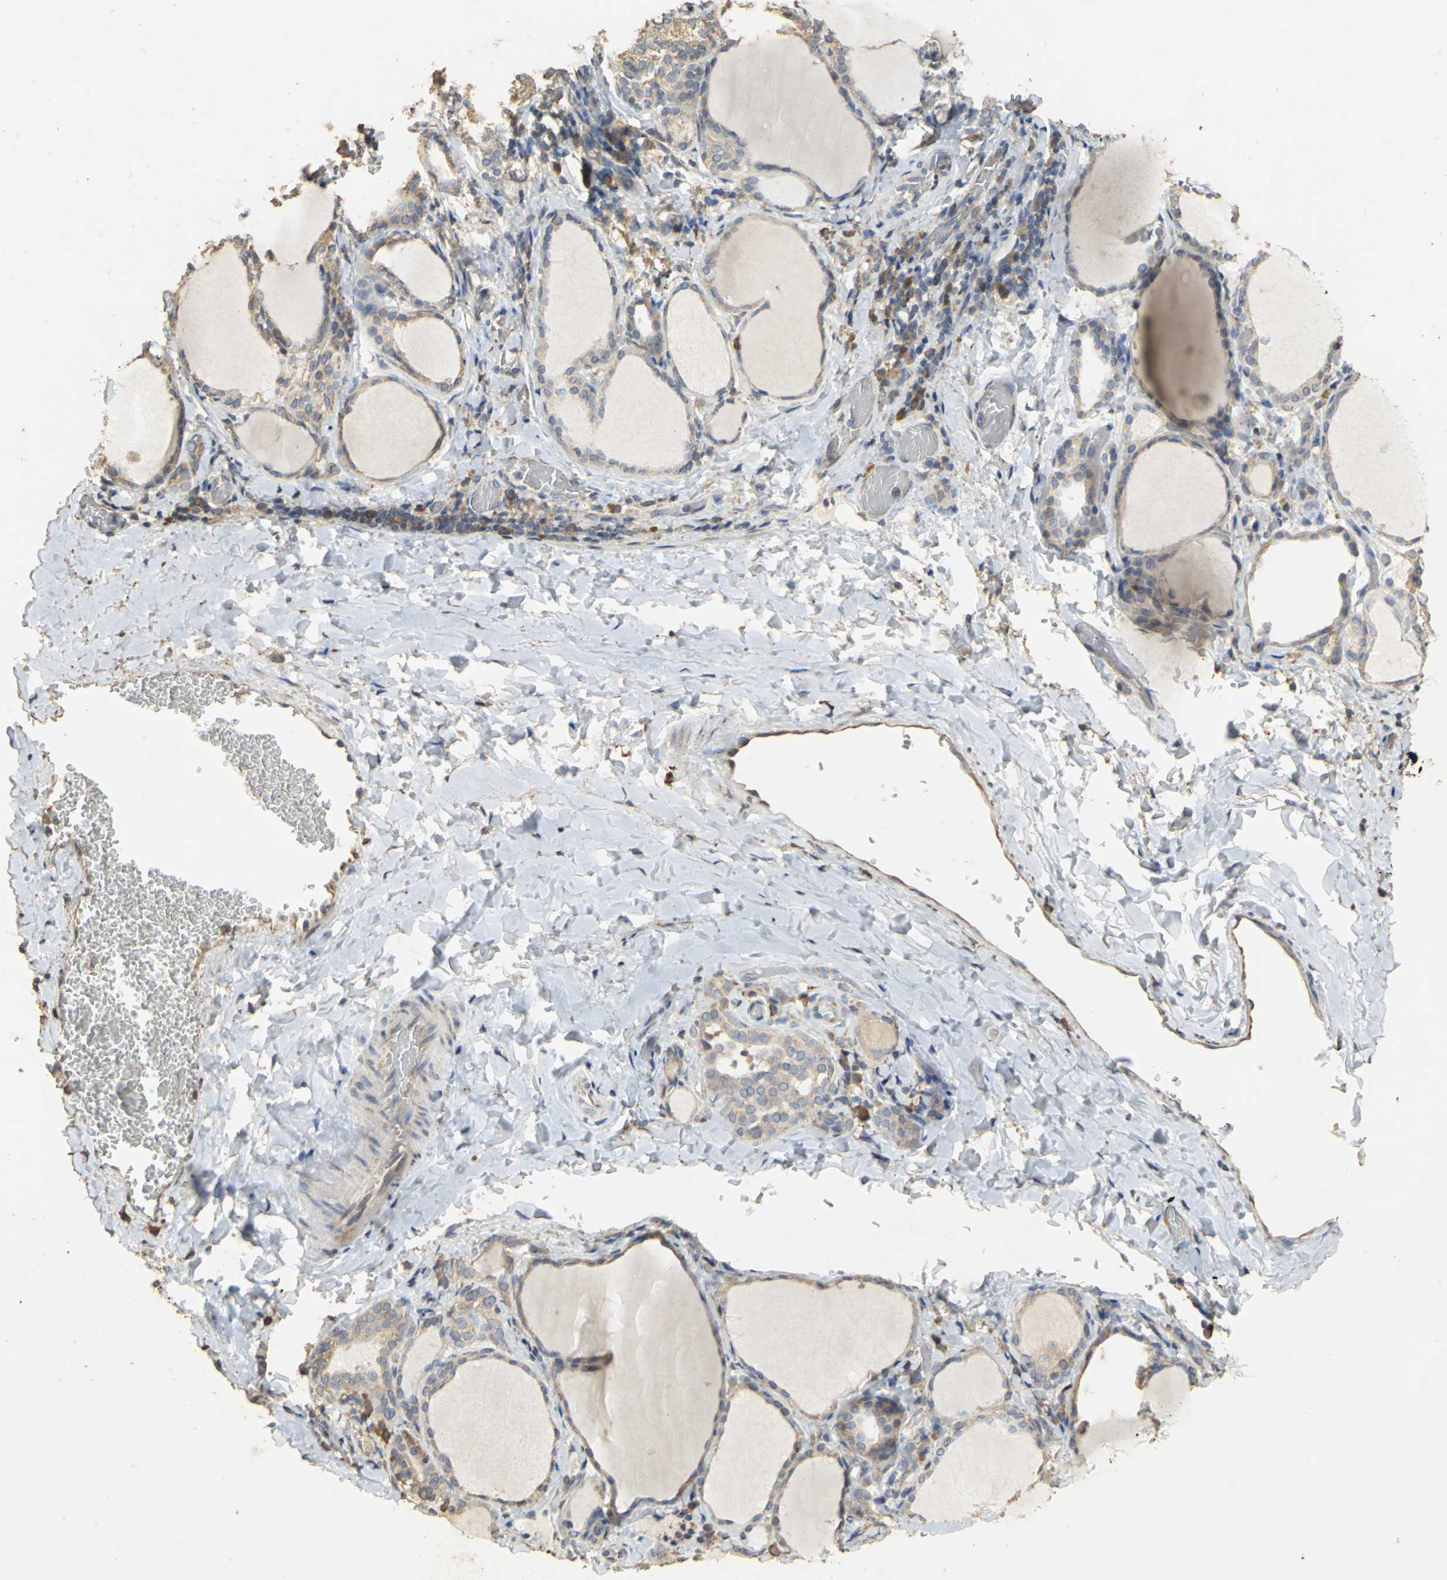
{"staining": {"intensity": "moderate", "quantity": ">75%", "location": "cytoplasmic/membranous"}, "tissue": "thyroid gland", "cell_type": "Glandular cells", "image_type": "normal", "snomed": [{"axis": "morphology", "description": "Normal tissue, NOS"}, {"axis": "morphology", "description": "Papillary adenocarcinoma, NOS"}, {"axis": "topography", "description": "Thyroid gland"}], "caption": "Thyroid gland stained with DAB IHC demonstrates medium levels of moderate cytoplasmic/membranous expression in approximately >75% of glandular cells.", "gene": "ACSL4", "patient": {"sex": "female", "age": 30}}